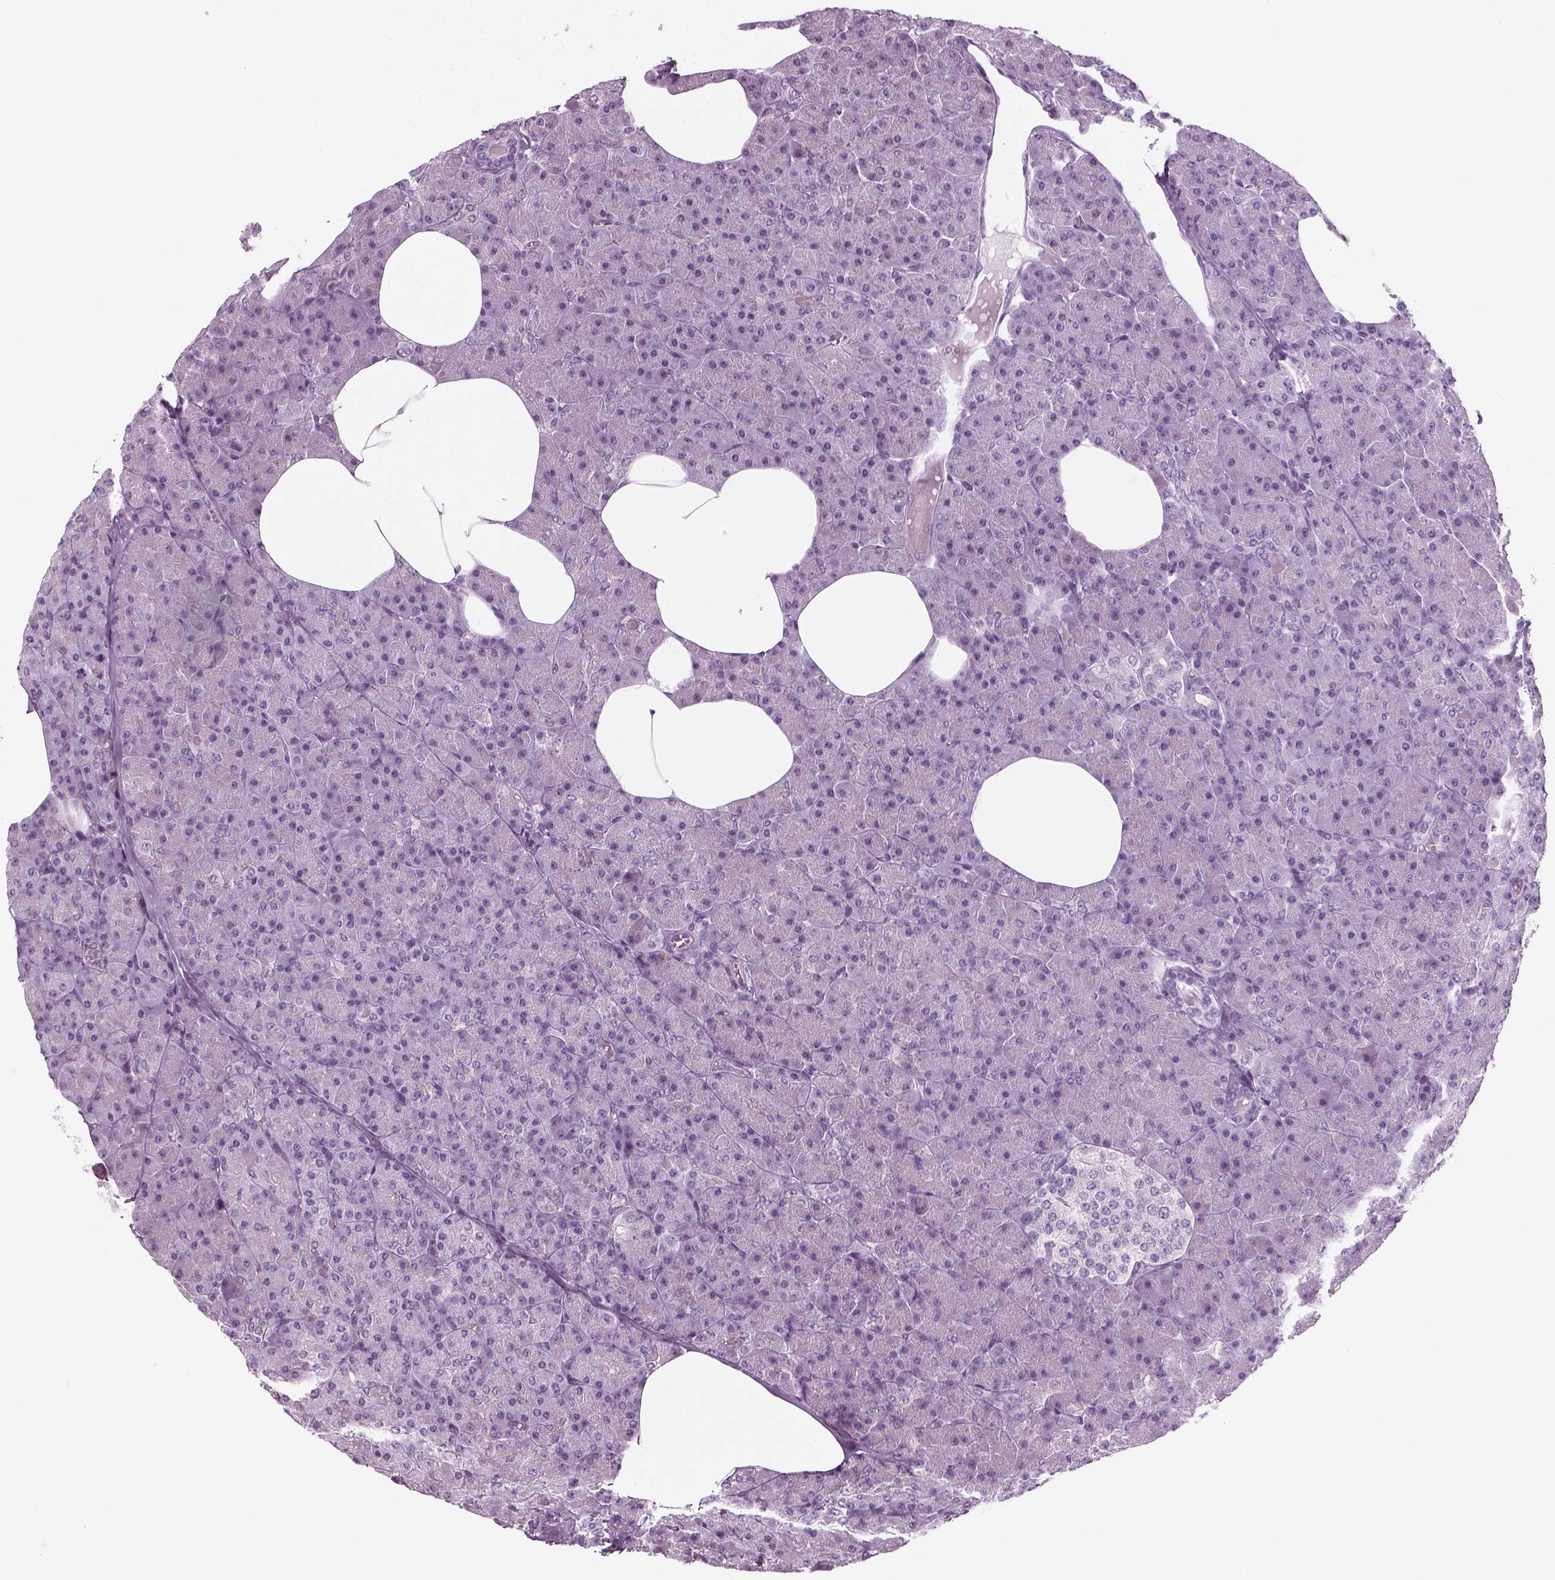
{"staining": {"intensity": "negative", "quantity": "none", "location": "none"}, "tissue": "pancreas", "cell_type": "Exocrine glandular cells", "image_type": "normal", "snomed": [{"axis": "morphology", "description": "Normal tissue, NOS"}, {"axis": "topography", "description": "Pancreas"}], "caption": "DAB (3,3'-diaminobenzidine) immunohistochemical staining of unremarkable pancreas reveals no significant positivity in exocrine glandular cells.", "gene": "KRT75", "patient": {"sex": "female", "age": 45}}